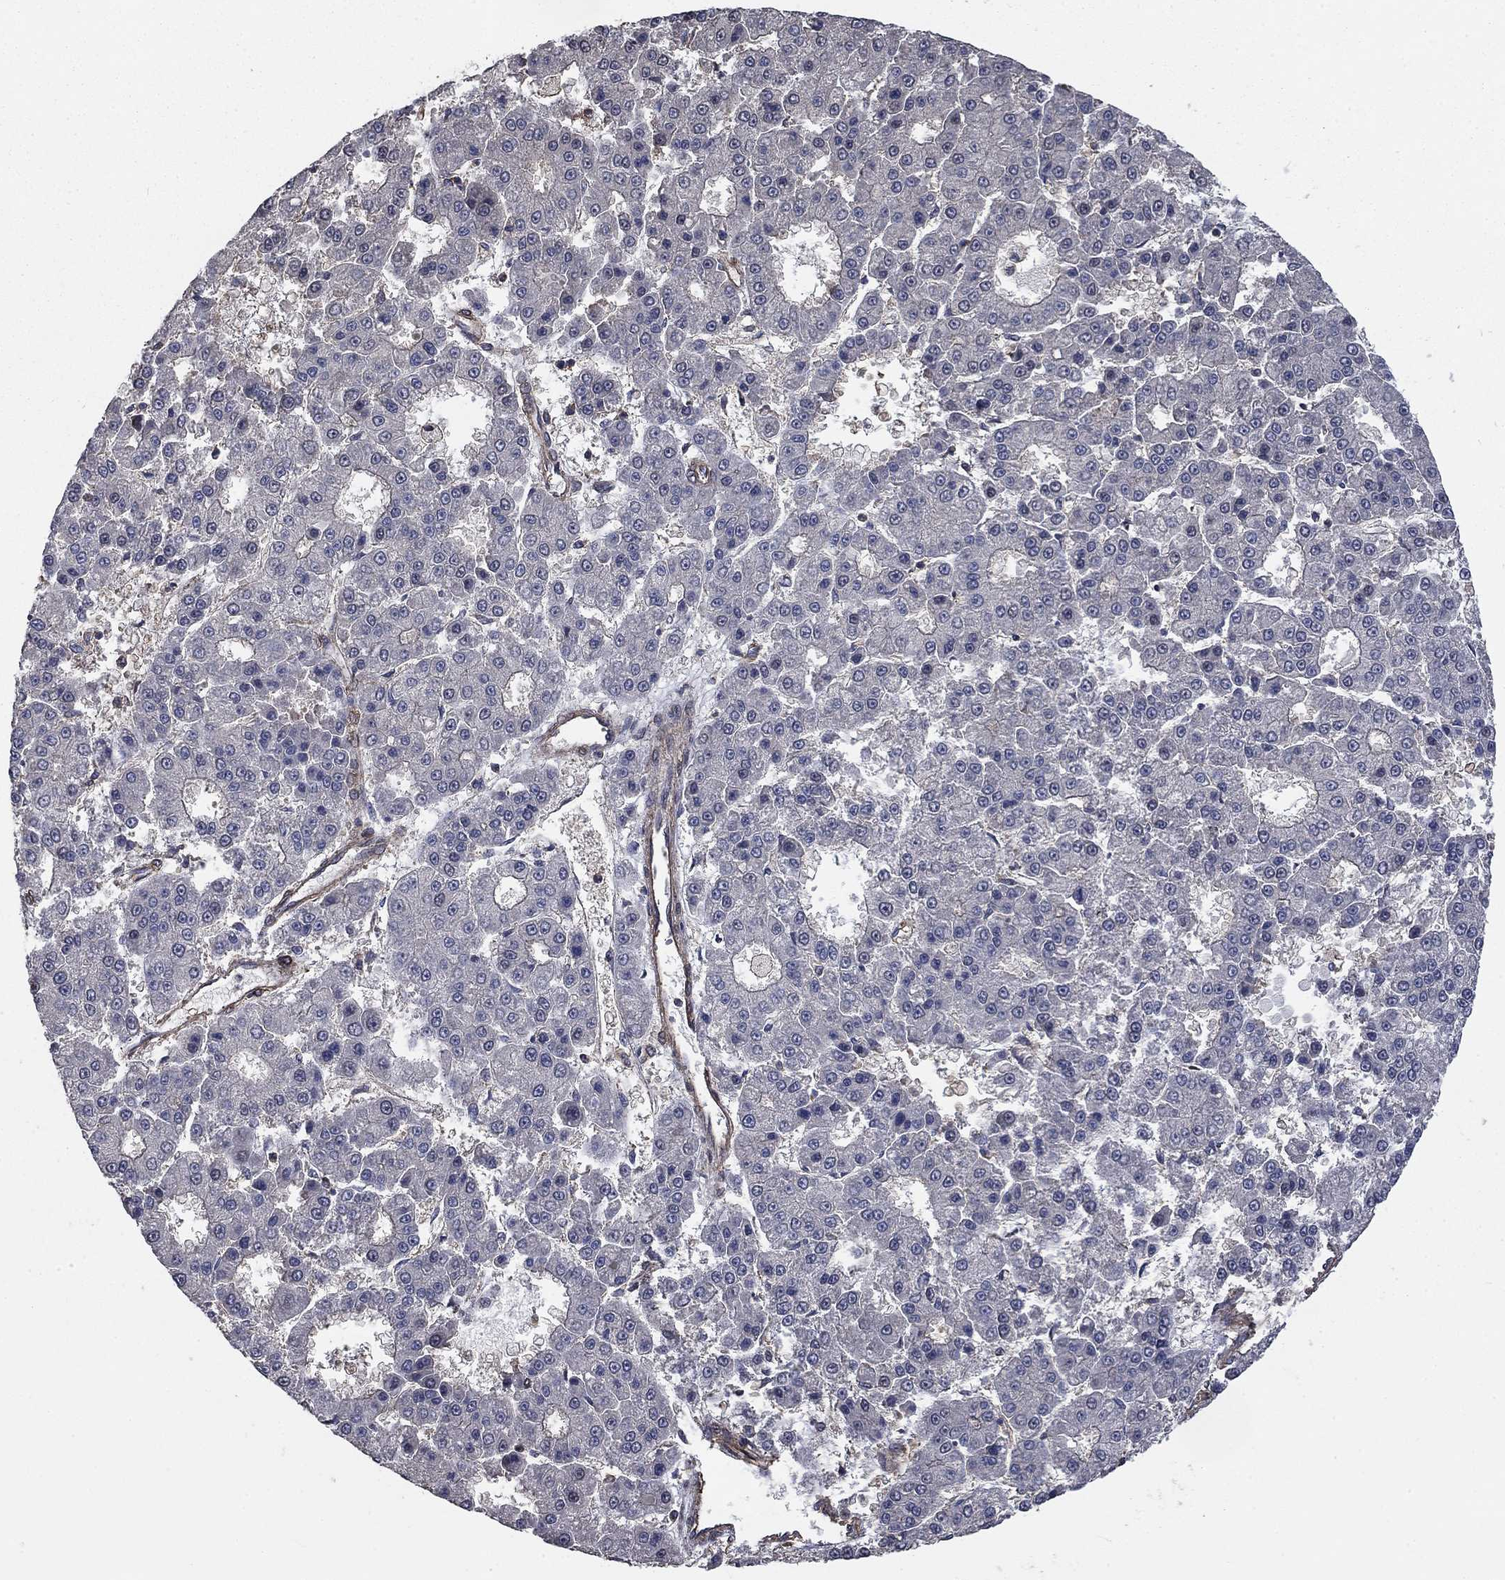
{"staining": {"intensity": "negative", "quantity": "none", "location": "none"}, "tissue": "liver cancer", "cell_type": "Tumor cells", "image_type": "cancer", "snomed": [{"axis": "morphology", "description": "Carcinoma, Hepatocellular, NOS"}, {"axis": "topography", "description": "Liver"}], "caption": "Tumor cells show no significant expression in liver cancer (hepatocellular carcinoma).", "gene": "PDE3A", "patient": {"sex": "male", "age": 70}}